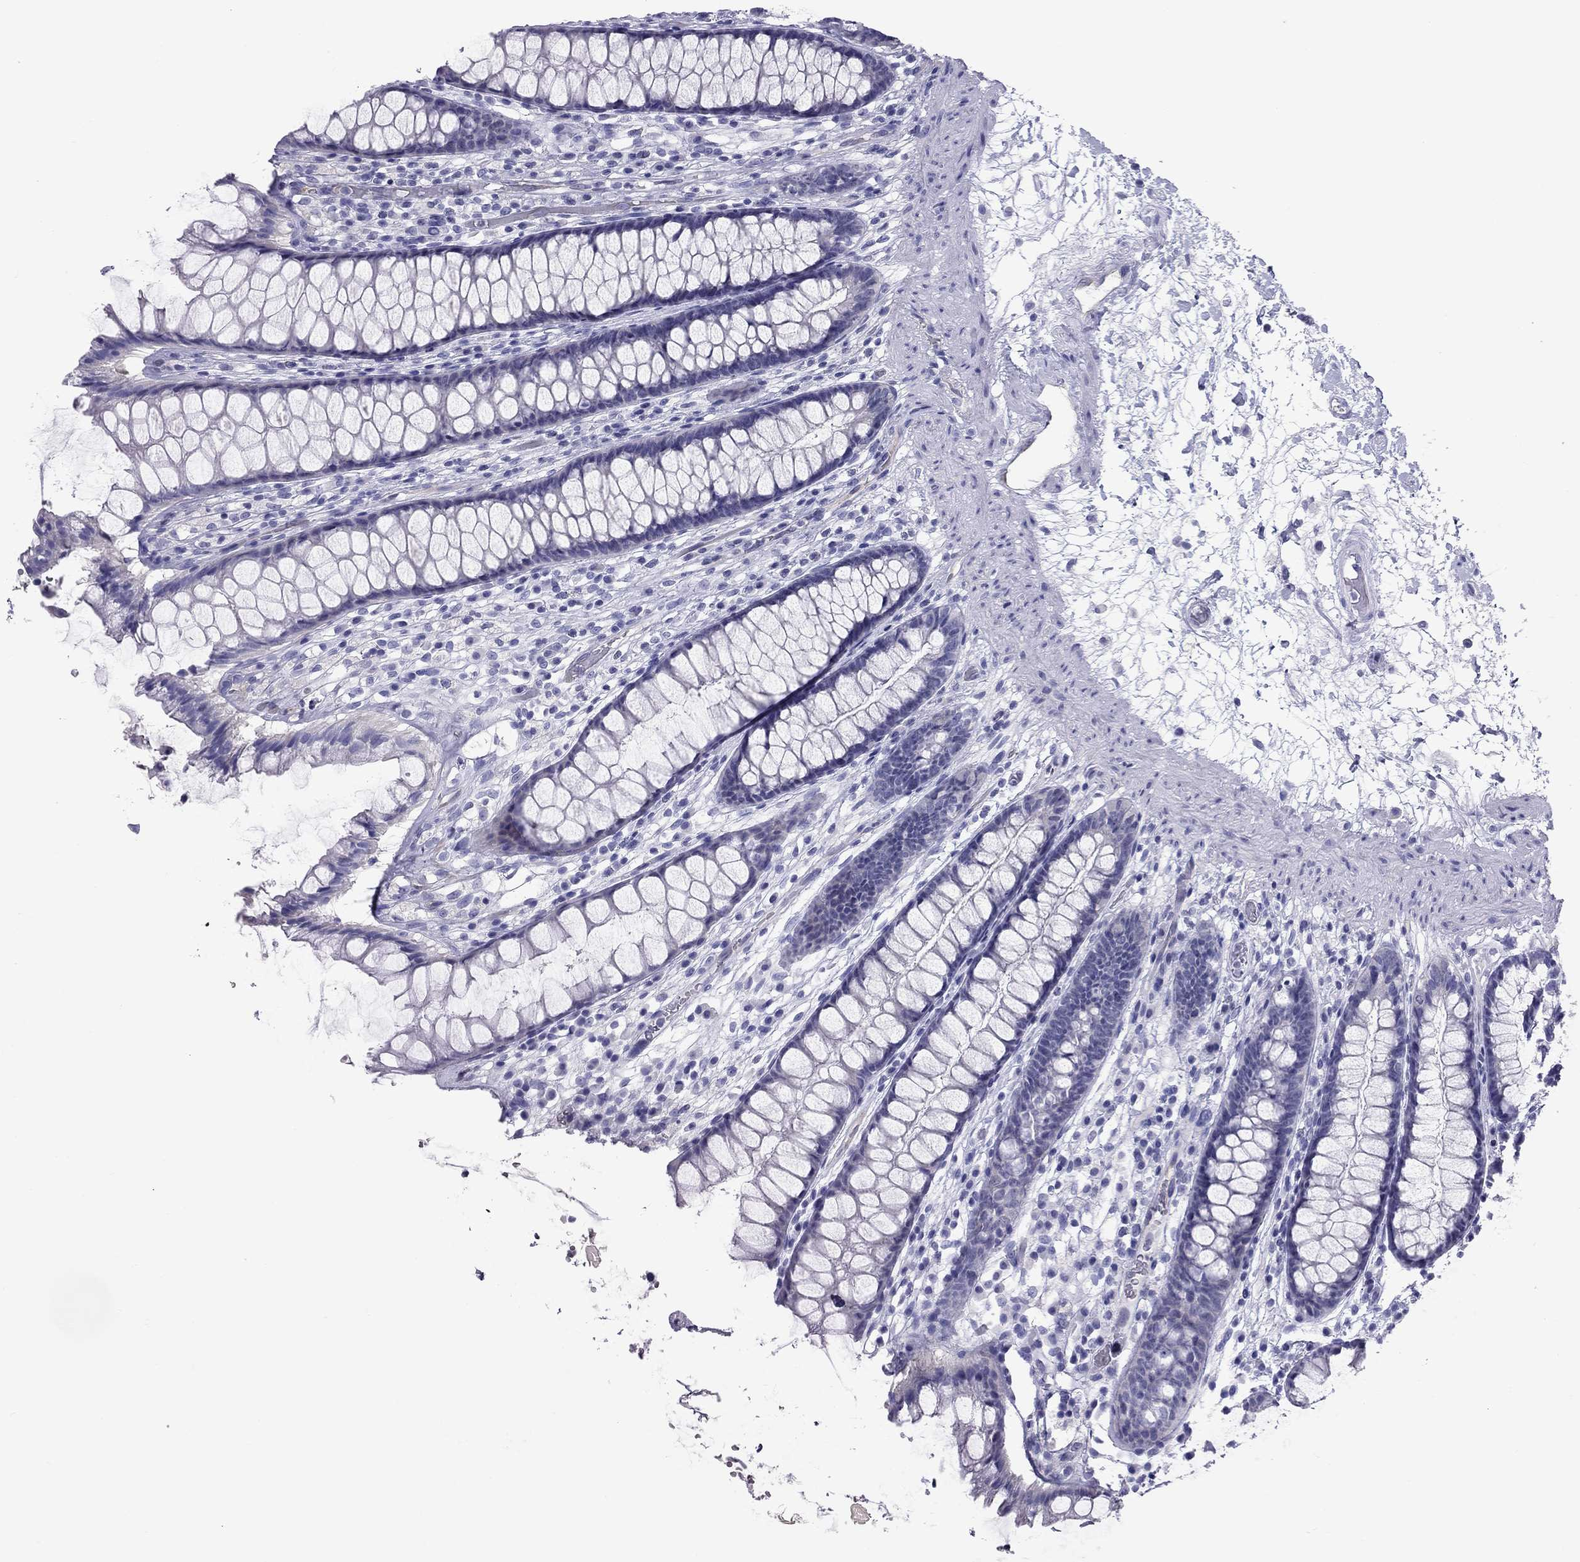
{"staining": {"intensity": "negative", "quantity": "none", "location": "none"}, "tissue": "rectum", "cell_type": "Glandular cells", "image_type": "normal", "snomed": [{"axis": "morphology", "description": "Normal tissue, NOS"}, {"axis": "topography", "description": "Rectum"}], "caption": "This is an immunohistochemistry (IHC) photomicrograph of benign human rectum. There is no staining in glandular cells.", "gene": "FSCN3", "patient": {"sex": "male", "age": 72}}